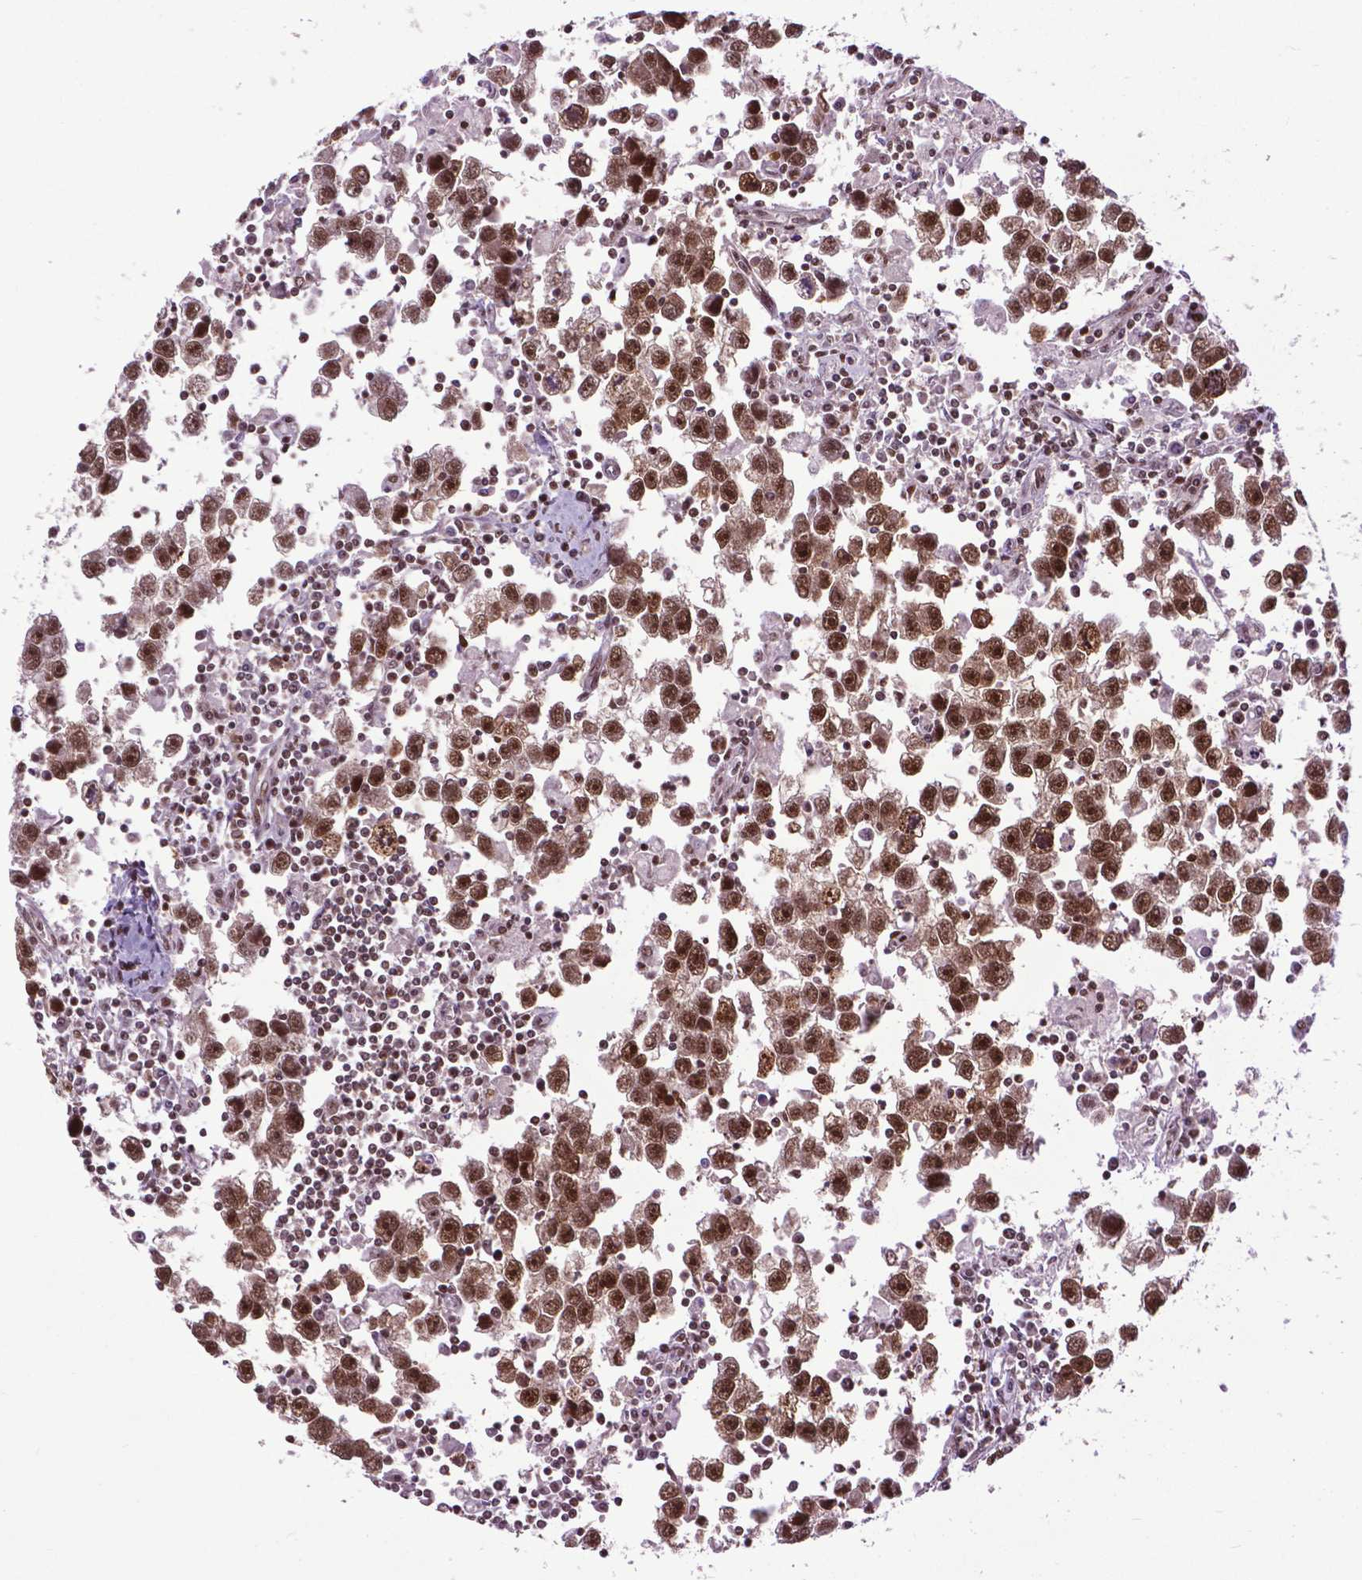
{"staining": {"intensity": "strong", "quantity": "25%-75%", "location": "nuclear"}, "tissue": "testis cancer", "cell_type": "Tumor cells", "image_type": "cancer", "snomed": [{"axis": "morphology", "description": "Seminoma, NOS"}, {"axis": "topography", "description": "Testis"}], "caption": "Strong nuclear expression for a protein is appreciated in approximately 25%-75% of tumor cells of seminoma (testis) using IHC.", "gene": "EAF1", "patient": {"sex": "male", "age": 30}}